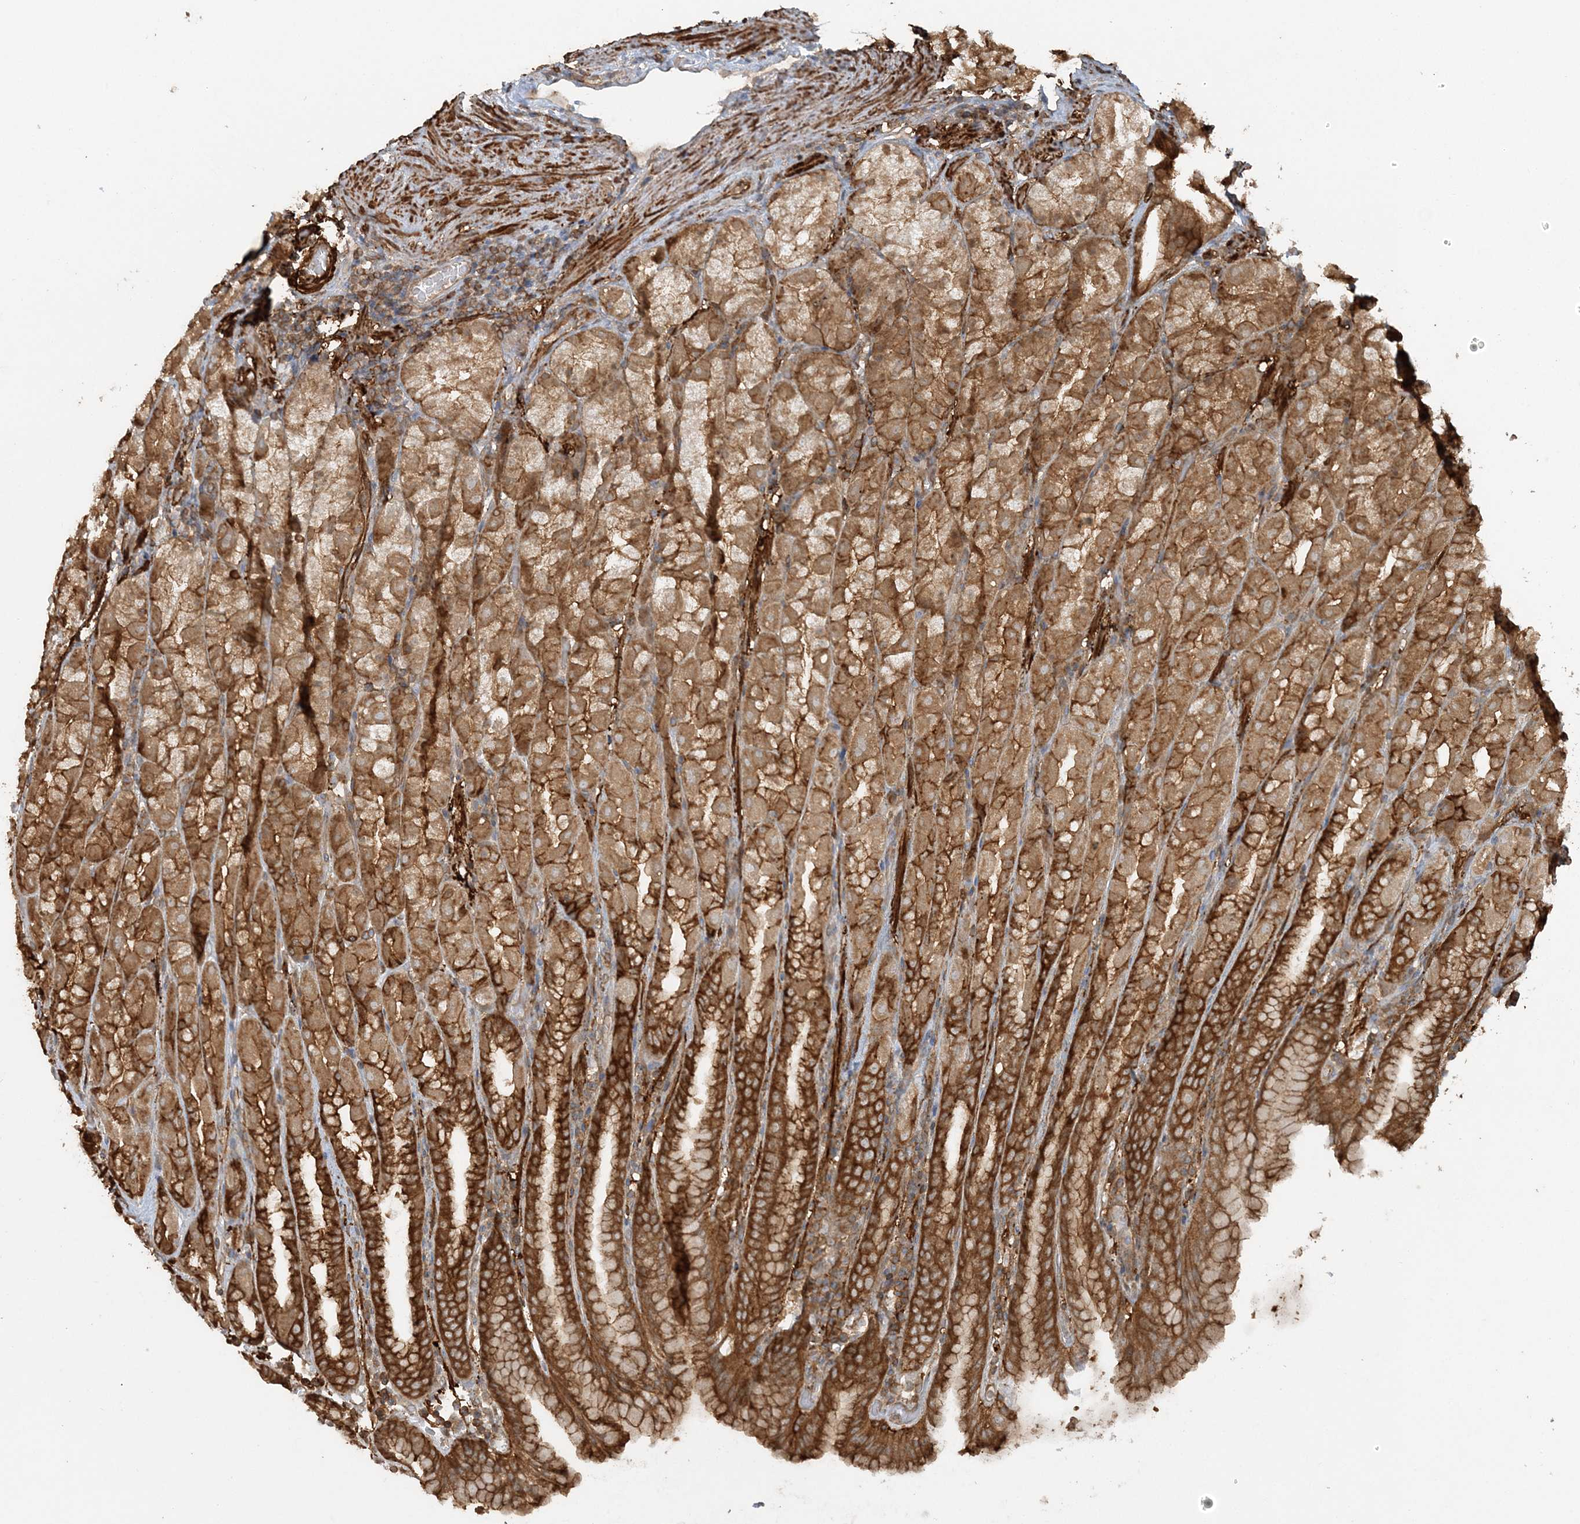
{"staining": {"intensity": "strong", "quantity": ">75%", "location": "cytoplasmic/membranous"}, "tissue": "stomach", "cell_type": "Glandular cells", "image_type": "normal", "snomed": [{"axis": "morphology", "description": "Normal tissue, NOS"}, {"axis": "topography", "description": "Stomach, upper"}], "caption": "Immunohistochemical staining of benign human stomach shows >75% levels of strong cytoplasmic/membranous protein expression in approximately >75% of glandular cells. Using DAB (brown) and hematoxylin (blue) stains, captured at high magnification using brightfield microscopy.", "gene": "DSTN", "patient": {"sex": "male", "age": 68}}